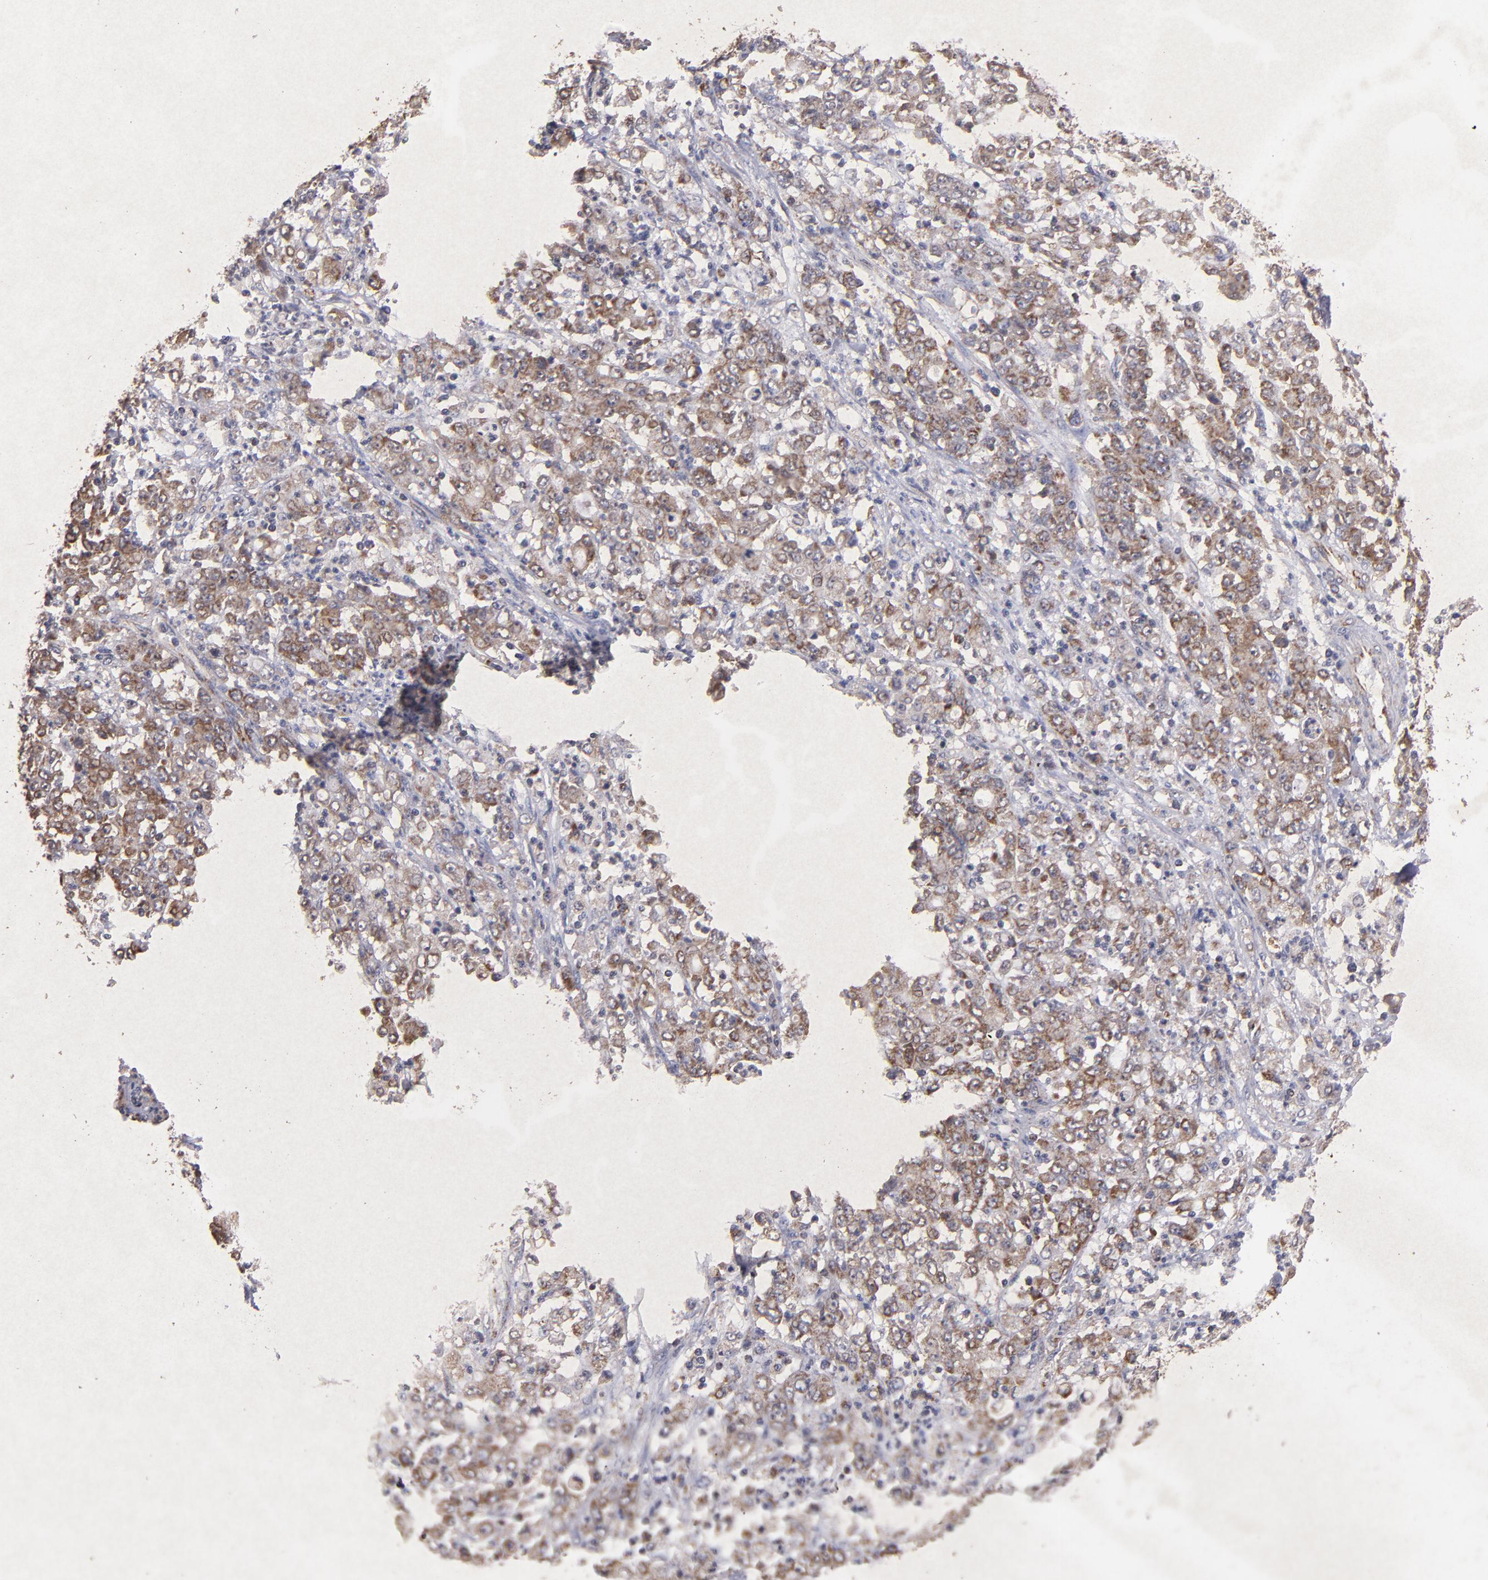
{"staining": {"intensity": "weak", "quantity": ">75%", "location": "cytoplasmic/membranous"}, "tissue": "stomach cancer", "cell_type": "Tumor cells", "image_type": "cancer", "snomed": [{"axis": "morphology", "description": "Adenocarcinoma, NOS"}, {"axis": "topography", "description": "Stomach, lower"}], "caption": "The immunohistochemical stain highlights weak cytoplasmic/membranous expression in tumor cells of stomach cancer (adenocarcinoma) tissue. Immunohistochemistry stains the protein in brown and the nuclei are stained blue.", "gene": "TIMM9", "patient": {"sex": "female", "age": 71}}